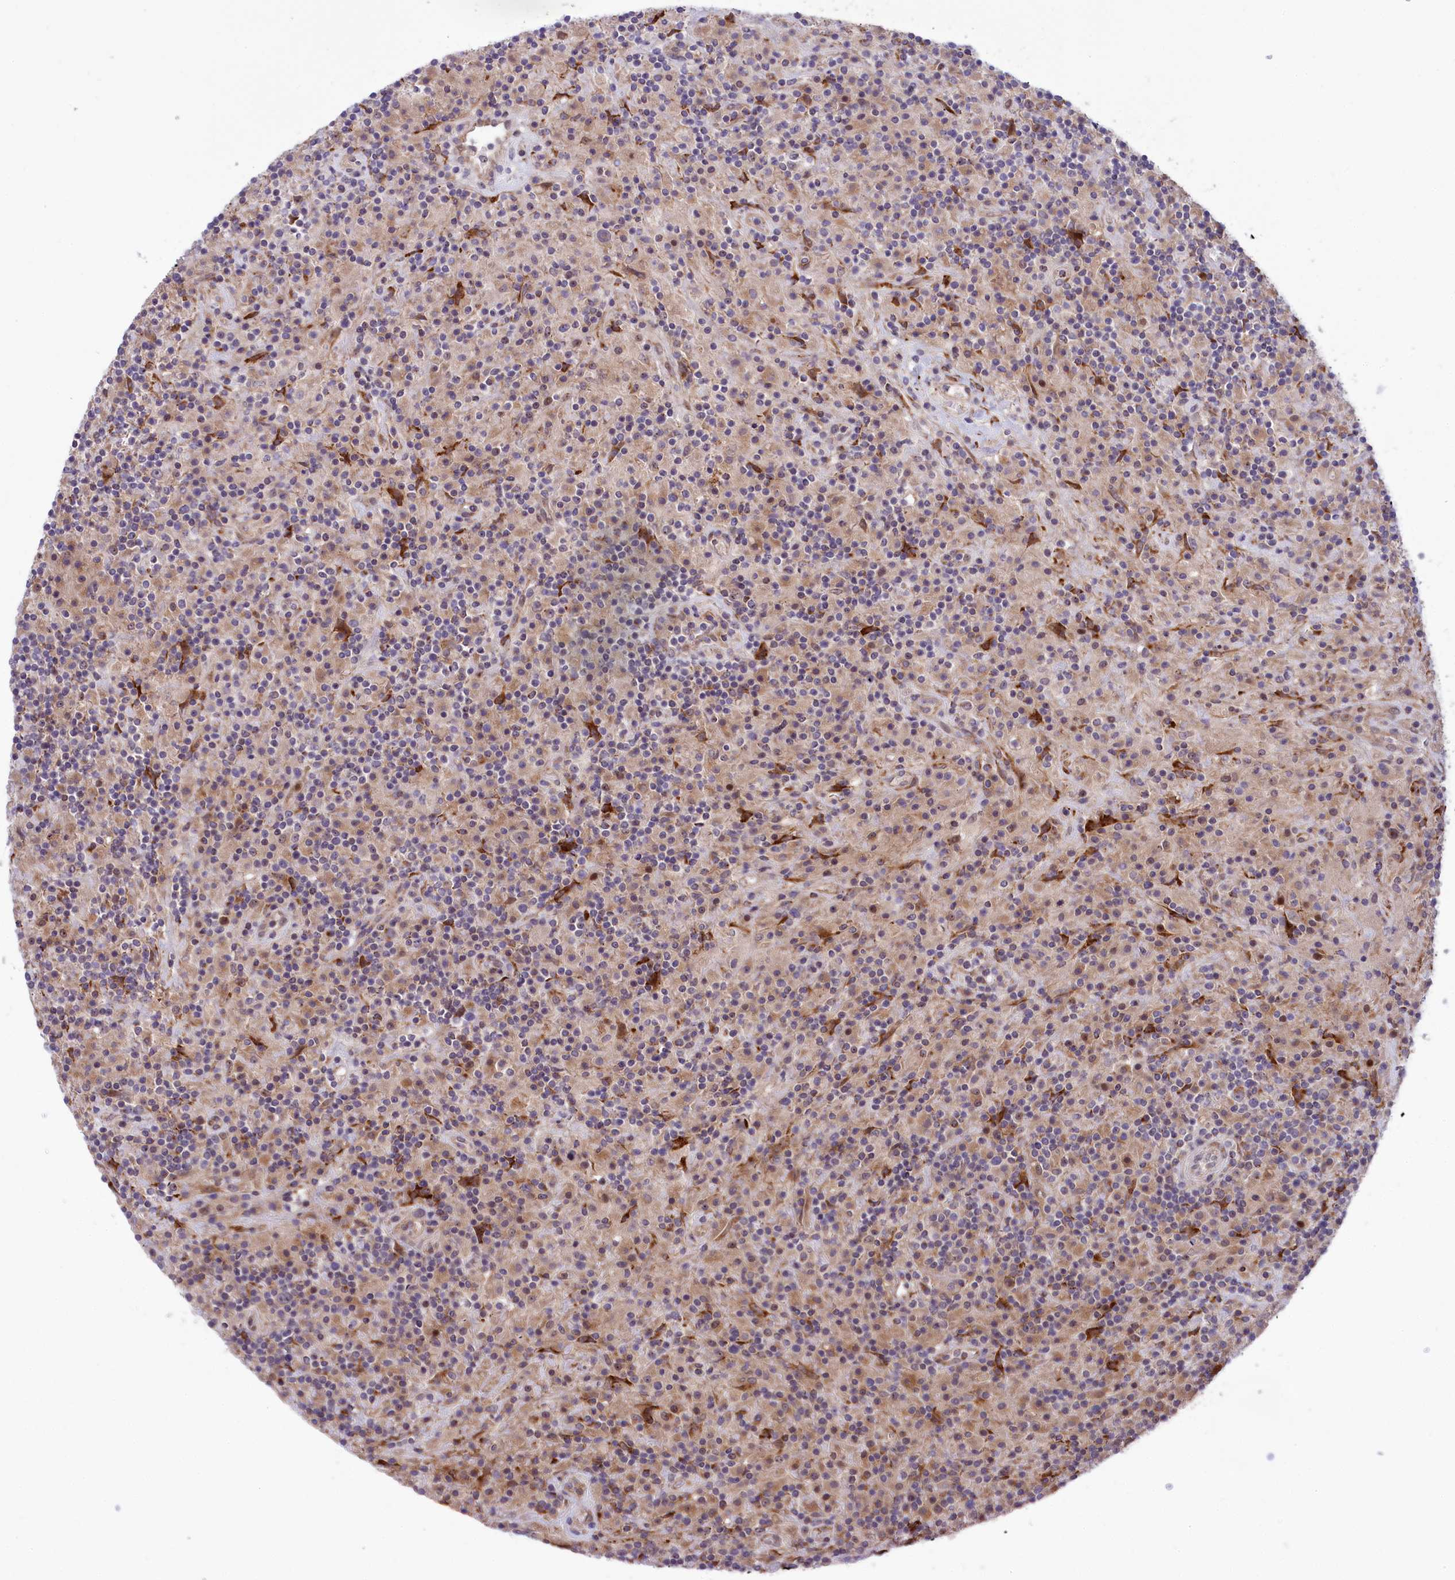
{"staining": {"intensity": "negative", "quantity": "none", "location": "none"}, "tissue": "lymphoma", "cell_type": "Tumor cells", "image_type": "cancer", "snomed": [{"axis": "morphology", "description": "Hodgkin's disease, NOS"}, {"axis": "topography", "description": "Lymph node"}], "caption": "Human Hodgkin's disease stained for a protein using immunohistochemistry (IHC) reveals no positivity in tumor cells.", "gene": "MAN2B1", "patient": {"sex": "male", "age": 70}}